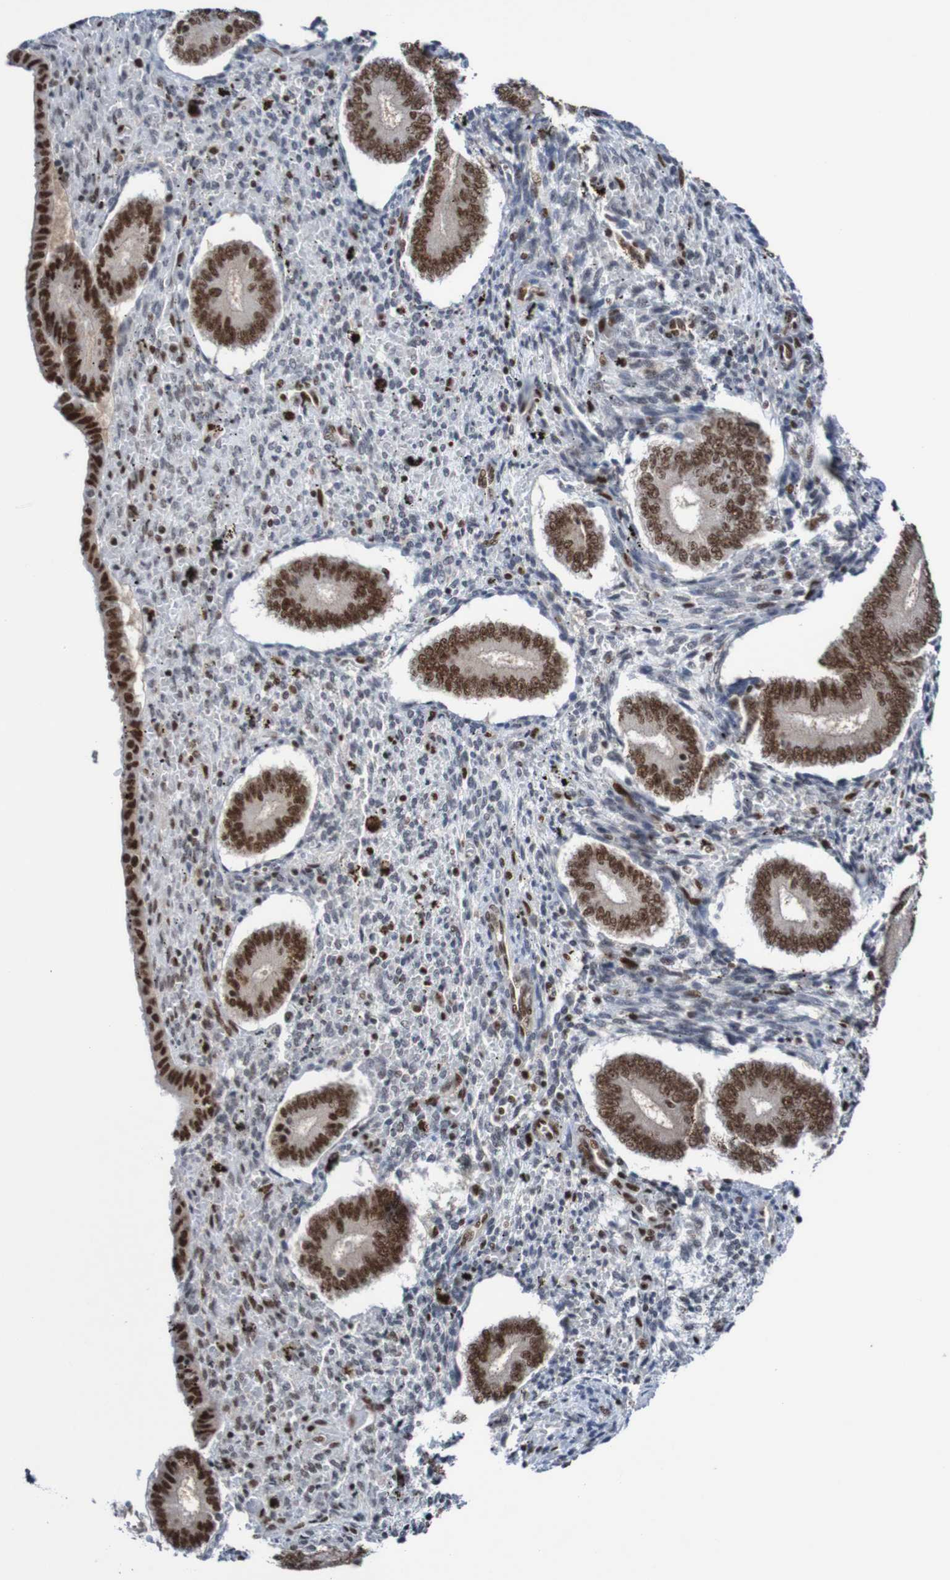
{"staining": {"intensity": "moderate", "quantity": "25%-75%", "location": "nuclear"}, "tissue": "endometrium", "cell_type": "Cells in endometrial stroma", "image_type": "normal", "snomed": [{"axis": "morphology", "description": "Normal tissue, NOS"}, {"axis": "topography", "description": "Endometrium"}], "caption": "The image exhibits staining of normal endometrium, revealing moderate nuclear protein staining (brown color) within cells in endometrial stroma. (DAB IHC with brightfield microscopy, high magnification).", "gene": "CDC5L", "patient": {"sex": "female", "age": 42}}